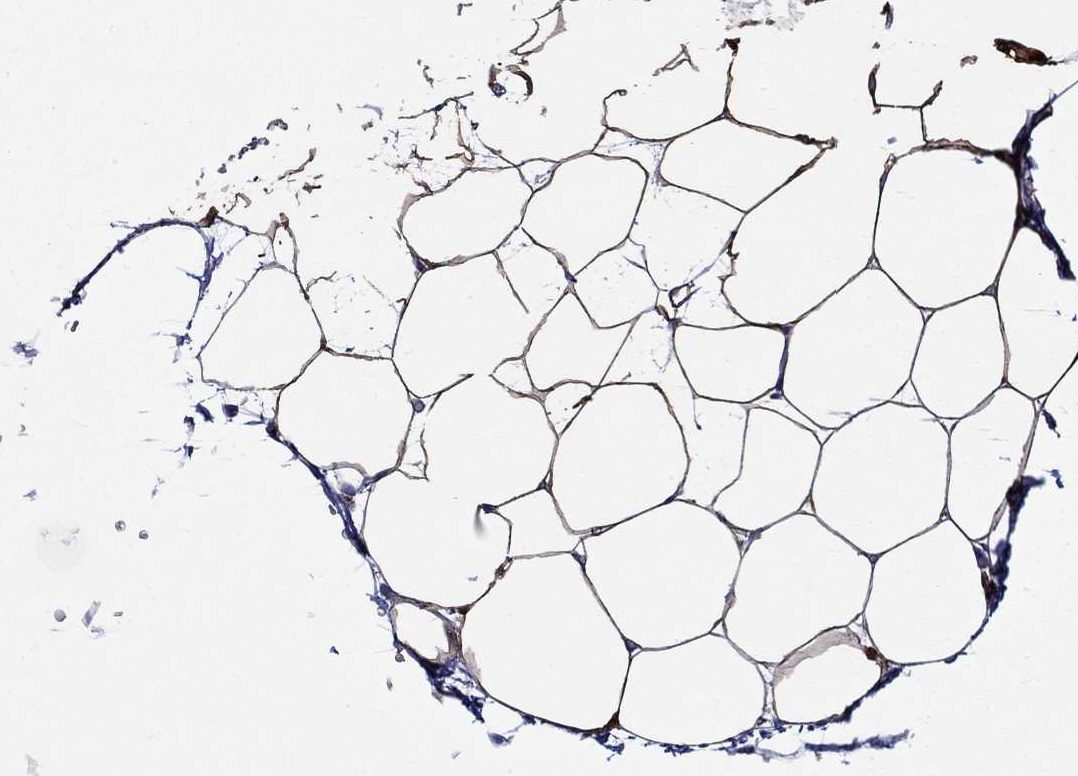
{"staining": {"intensity": "moderate", "quantity": ">75%", "location": "cytoplasmic/membranous"}, "tissue": "adipose tissue", "cell_type": "Adipocytes", "image_type": "normal", "snomed": [{"axis": "morphology", "description": "Normal tissue, NOS"}, {"axis": "topography", "description": "Adipose tissue"}], "caption": "A micrograph of adipose tissue stained for a protein exhibits moderate cytoplasmic/membranous brown staining in adipocytes. The staining was performed using DAB (3,3'-diaminobenzidine), with brown indicating positive protein expression. Nuclei are stained blue with hematoxylin.", "gene": "CRYAB", "patient": {"sex": "male", "age": 57}}